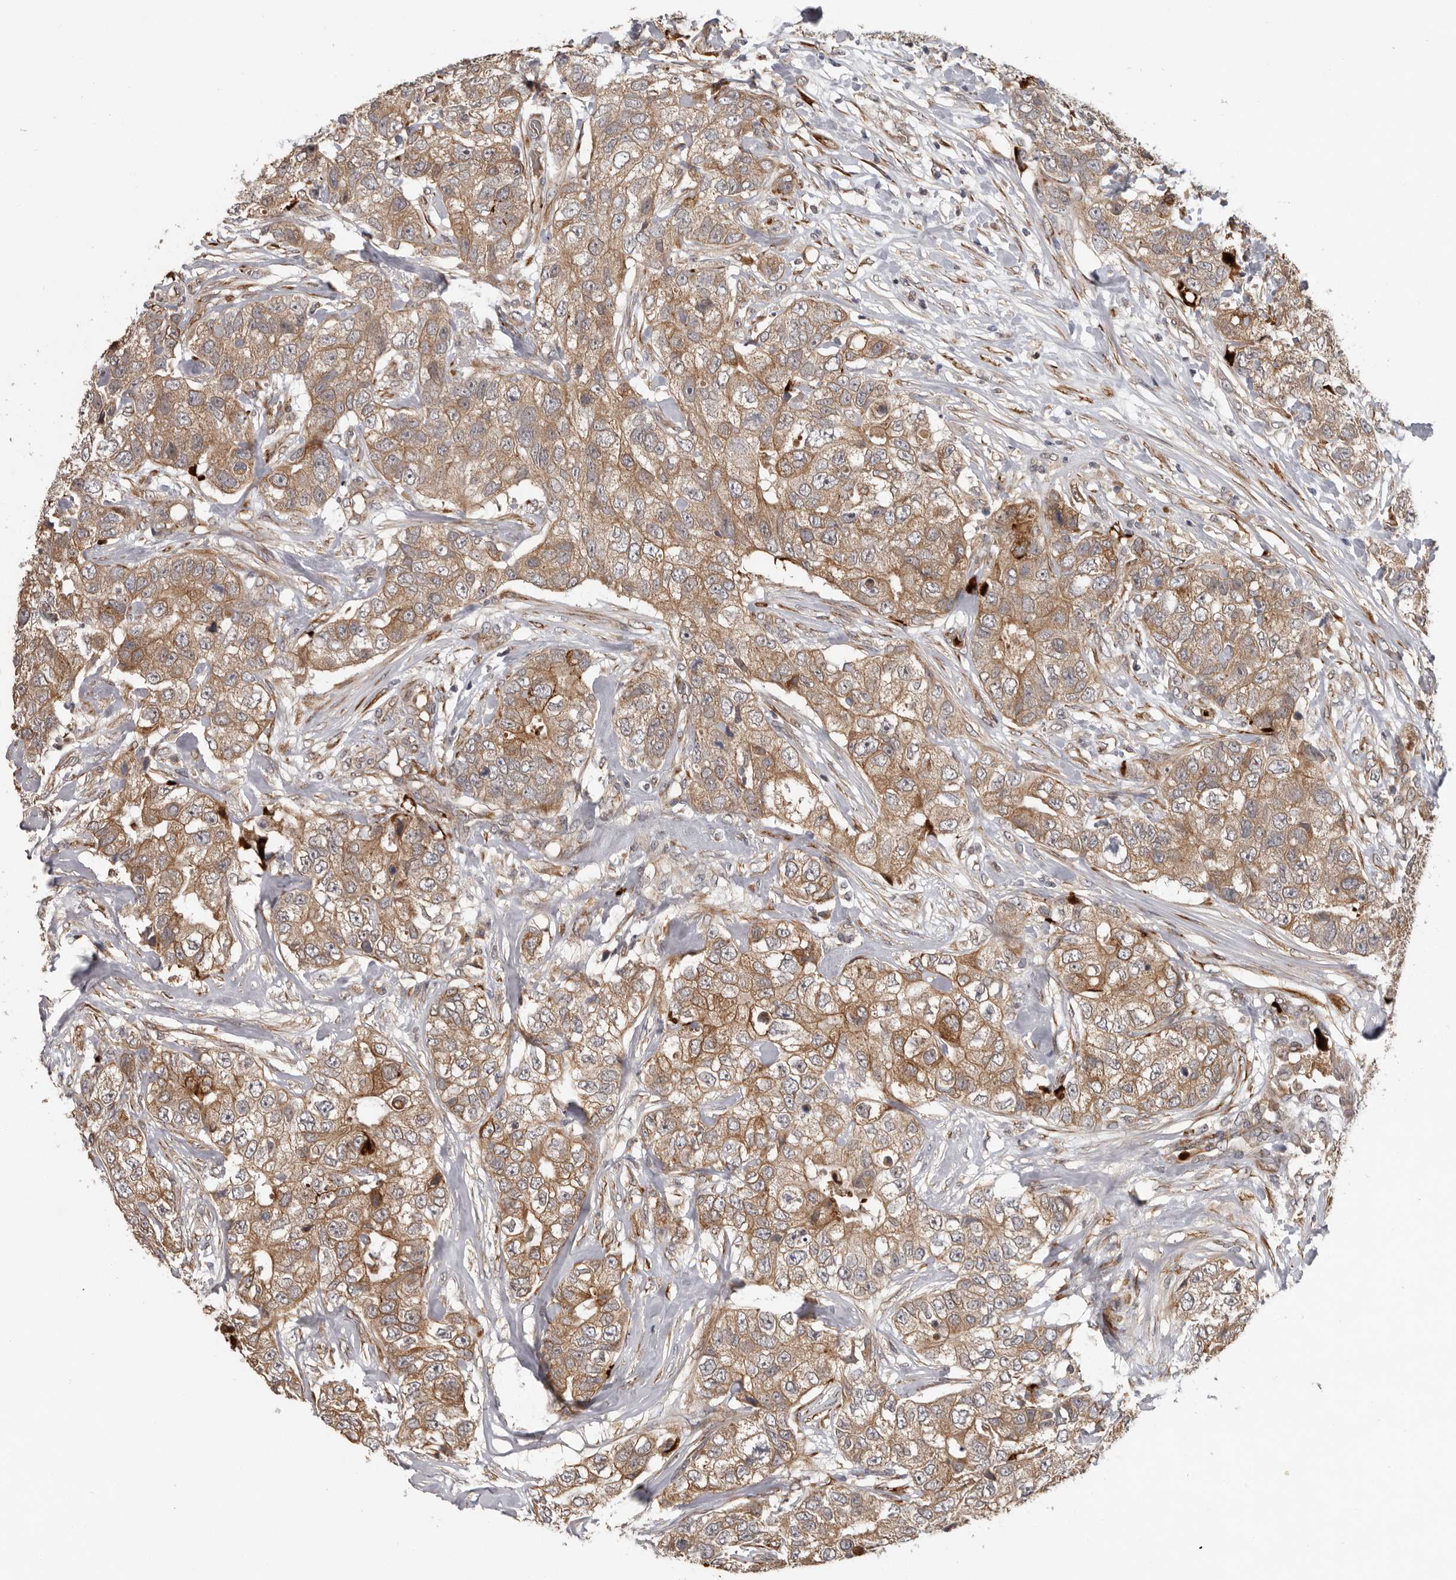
{"staining": {"intensity": "moderate", "quantity": ">75%", "location": "cytoplasmic/membranous"}, "tissue": "breast cancer", "cell_type": "Tumor cells", "image_type": "cancer", "snomed": [{"axis": "morphology", "description": "Duct carcinoma"}, {"axis": "topography", "description": "Breast"}], "caption": "An immunohistochemistry (IHC) photomicrograph of tumor tissue is shown. Protein staining in brown highlights moderate cytoplasmic/membranous positivity in breast cancer (invasive ductal carcinoma) within tumor cells. The staining was performed using DAB (3,3'-diaminobenzidine) to visualize the protein expression in brown, while the nuclei were stained in blue with hematoxylin (Magnification: 20x).", "gene": "MTF1", "patient": {"sex": "female", "age": 62}}